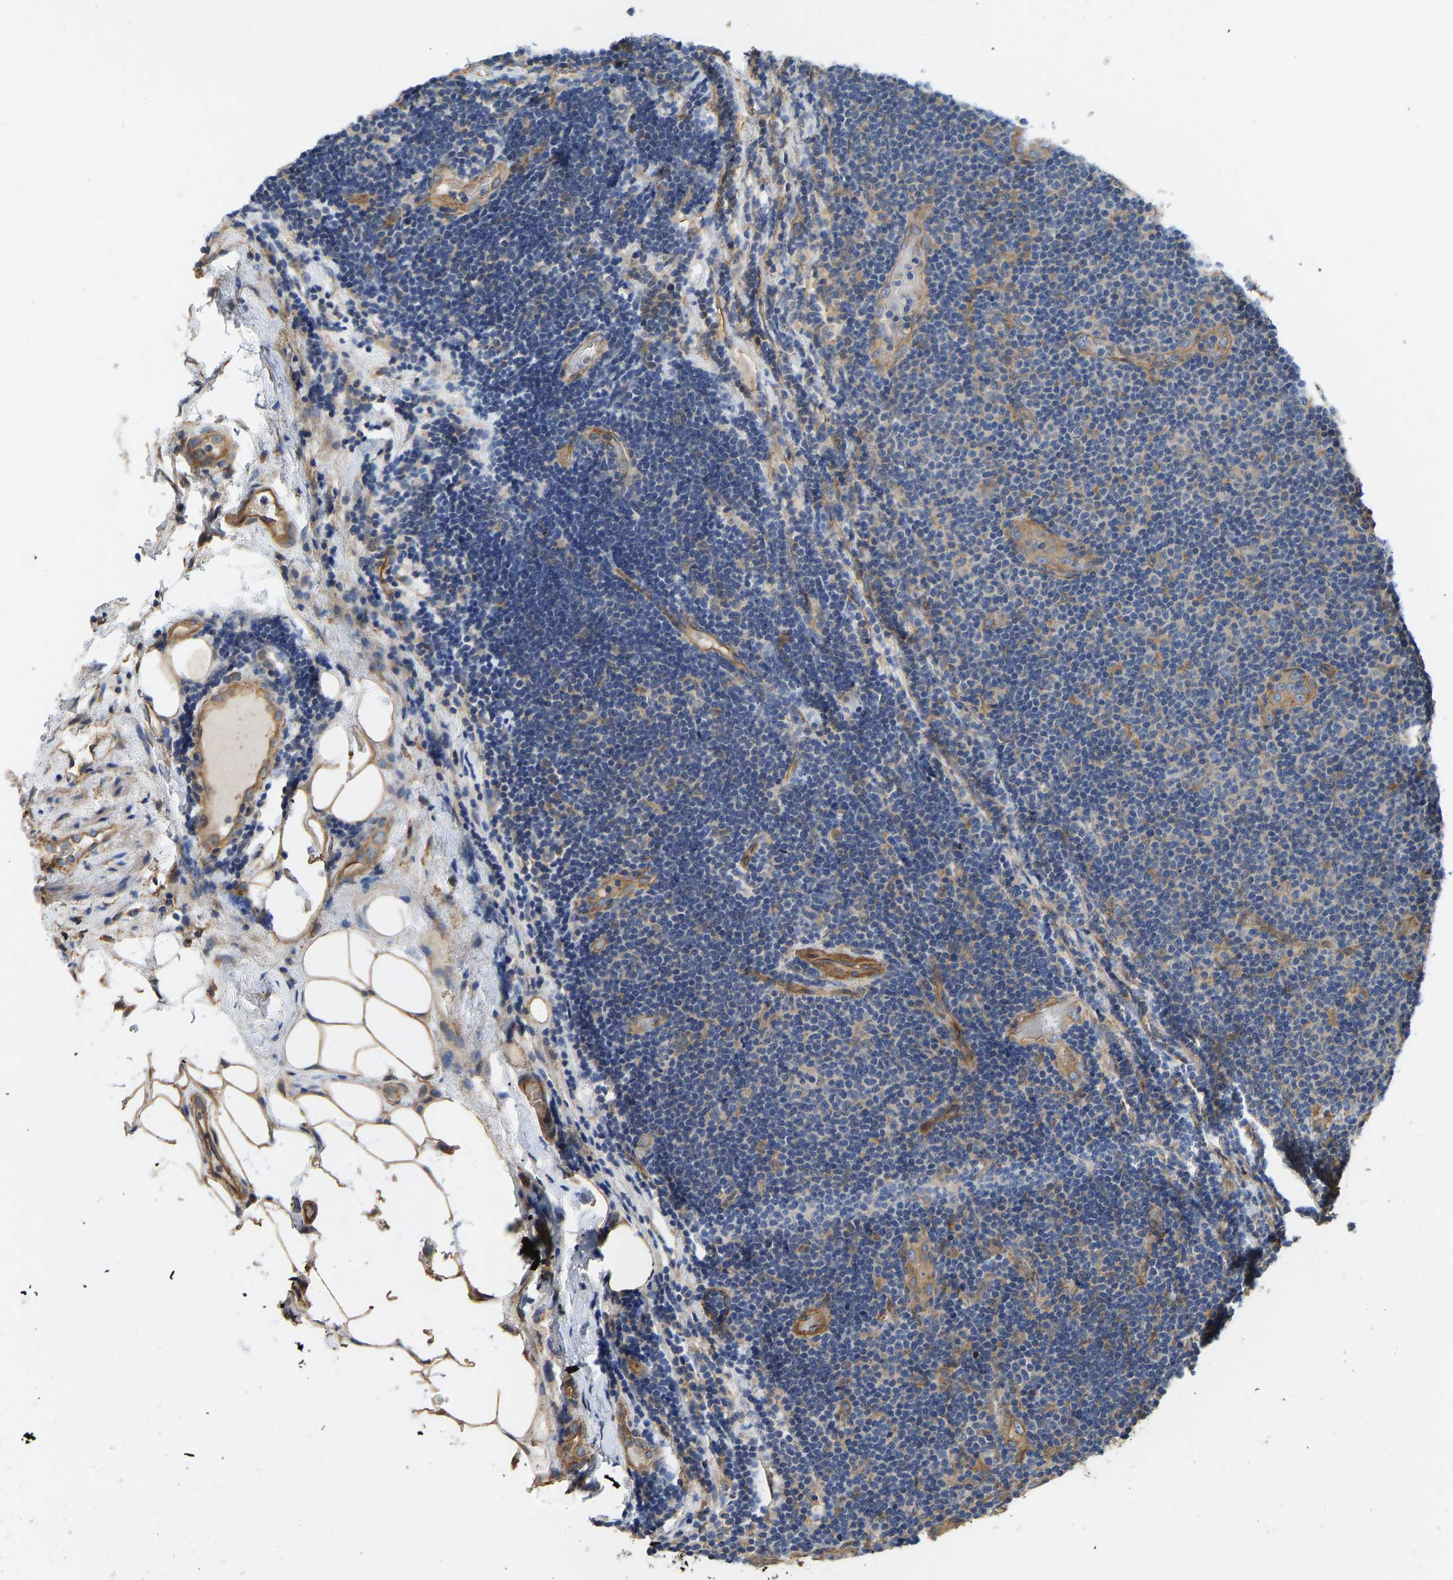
{"staining": {"intensity": "moderate", "quantity": "<25%", "location": "cytoplasmic/membranous"}, "tissue": "lymphoma", "cell_type": "Tumor cells", "image_type": "cancer", "snomed": [{"axis": "morphology", "description": "Malignant lymphoma, non-Hodgkin's type, Low grade"}, {"axis": "topography", "description": "Lymph node"}], "caption": "IHC (DAB (3,3'-diaminobenzidine)) staining of human low-grade malignant lymphoma, non-Hodgkin's type demonstrates moderate cytoplasmic/membranous protein positivity in approximately <25% of tumor cells.", "gene": "ELMO2", "patient": {"sex": "male", "age": 83}}